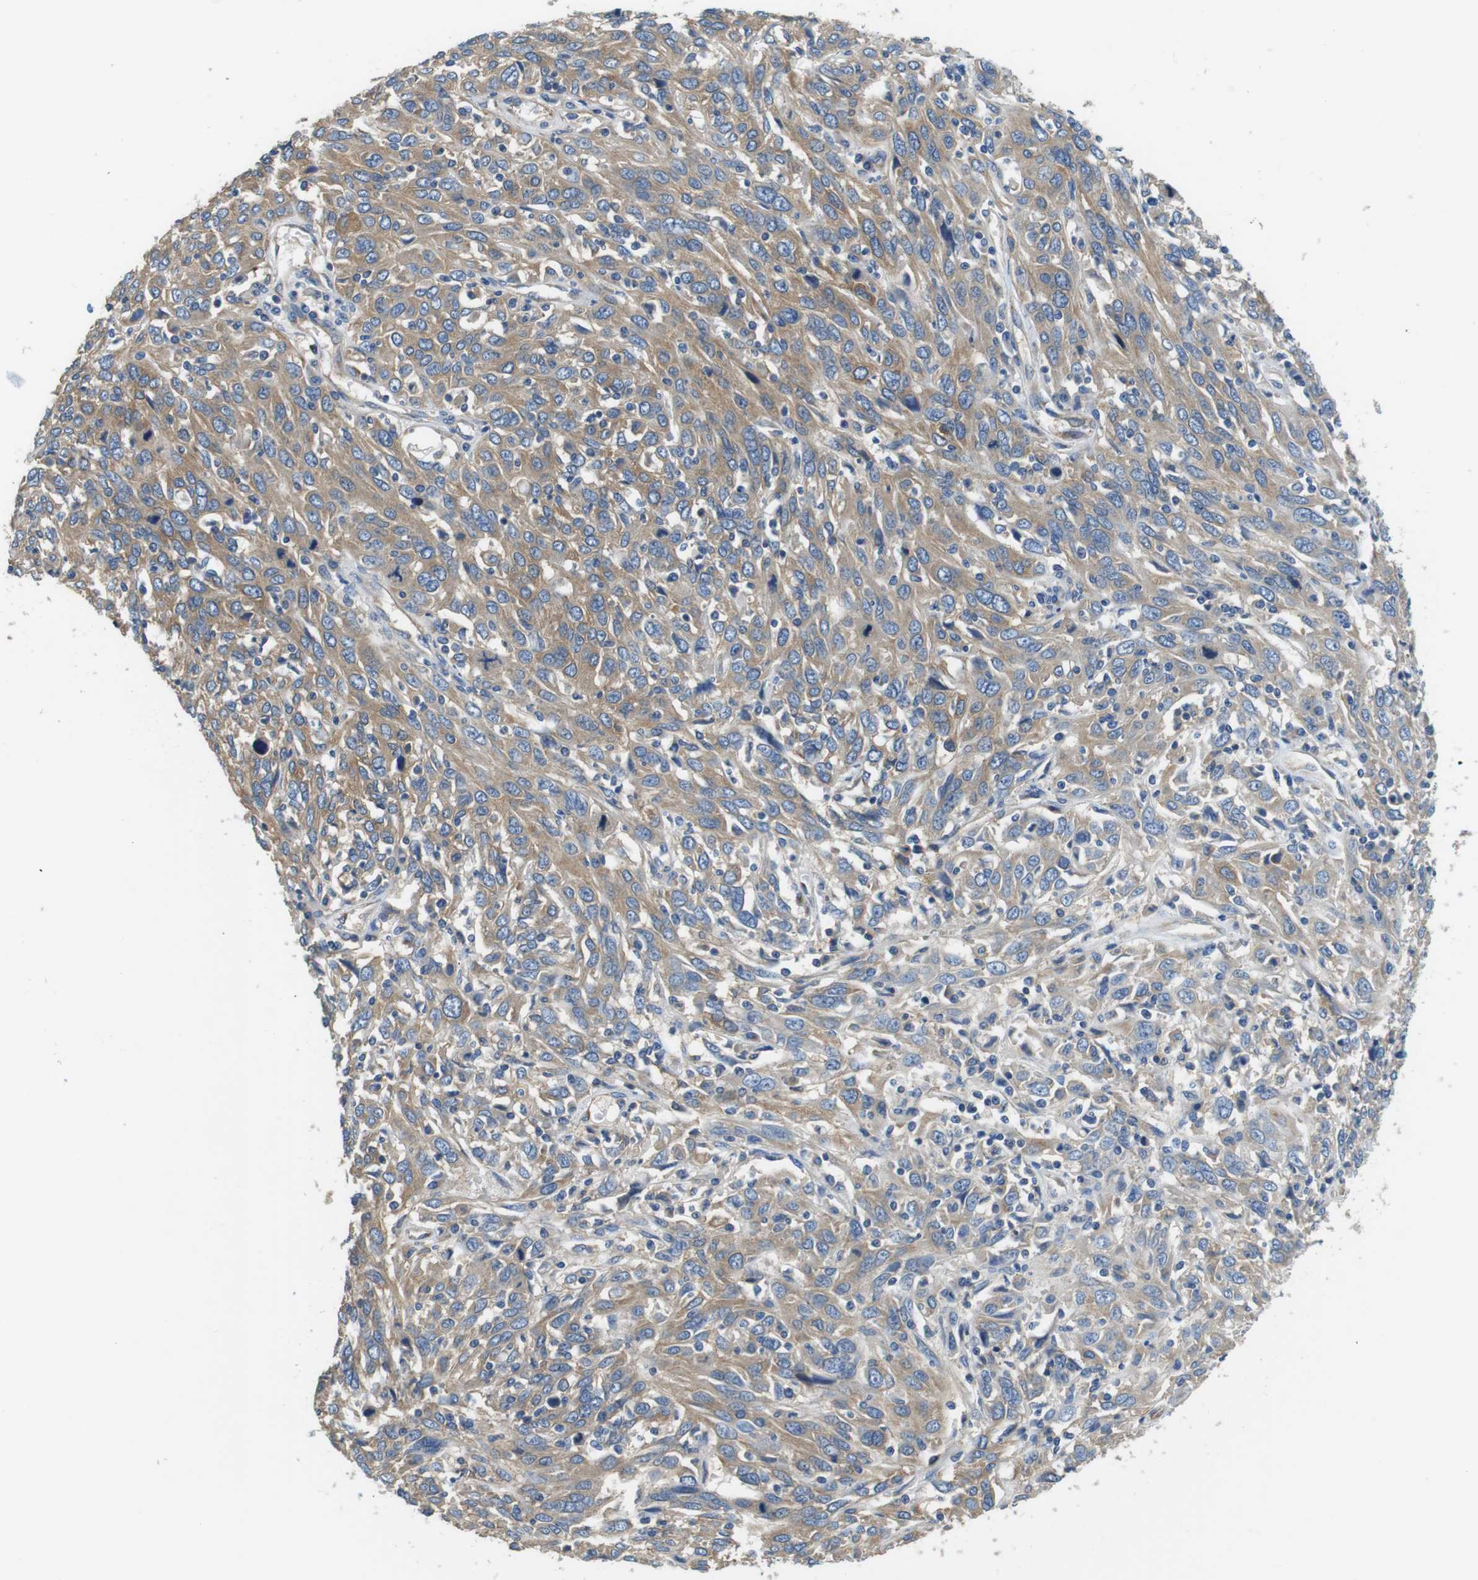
{"staining": {"intensity": "moderate", "quantity": ">75%", "location": "cytoplasmic/membranous"}, "tissue": "cervical cancer", "cell_type": "Tumor cells", "image_type": "cancer", "snomed": [{"axis": "morphology", "description": "Squamous cell carcinoma, NOS"}, {"axis": "topography", "description": "Cervix"}], "caption": "A histopathology image of human squamous cell carcinoma (cervical) stained for a protein exhibits moderate cytoplasmic/membranous brown staining in tumor cells.", "gene": "DENND4C", "patient": {"sex": "female", "age": 46}}